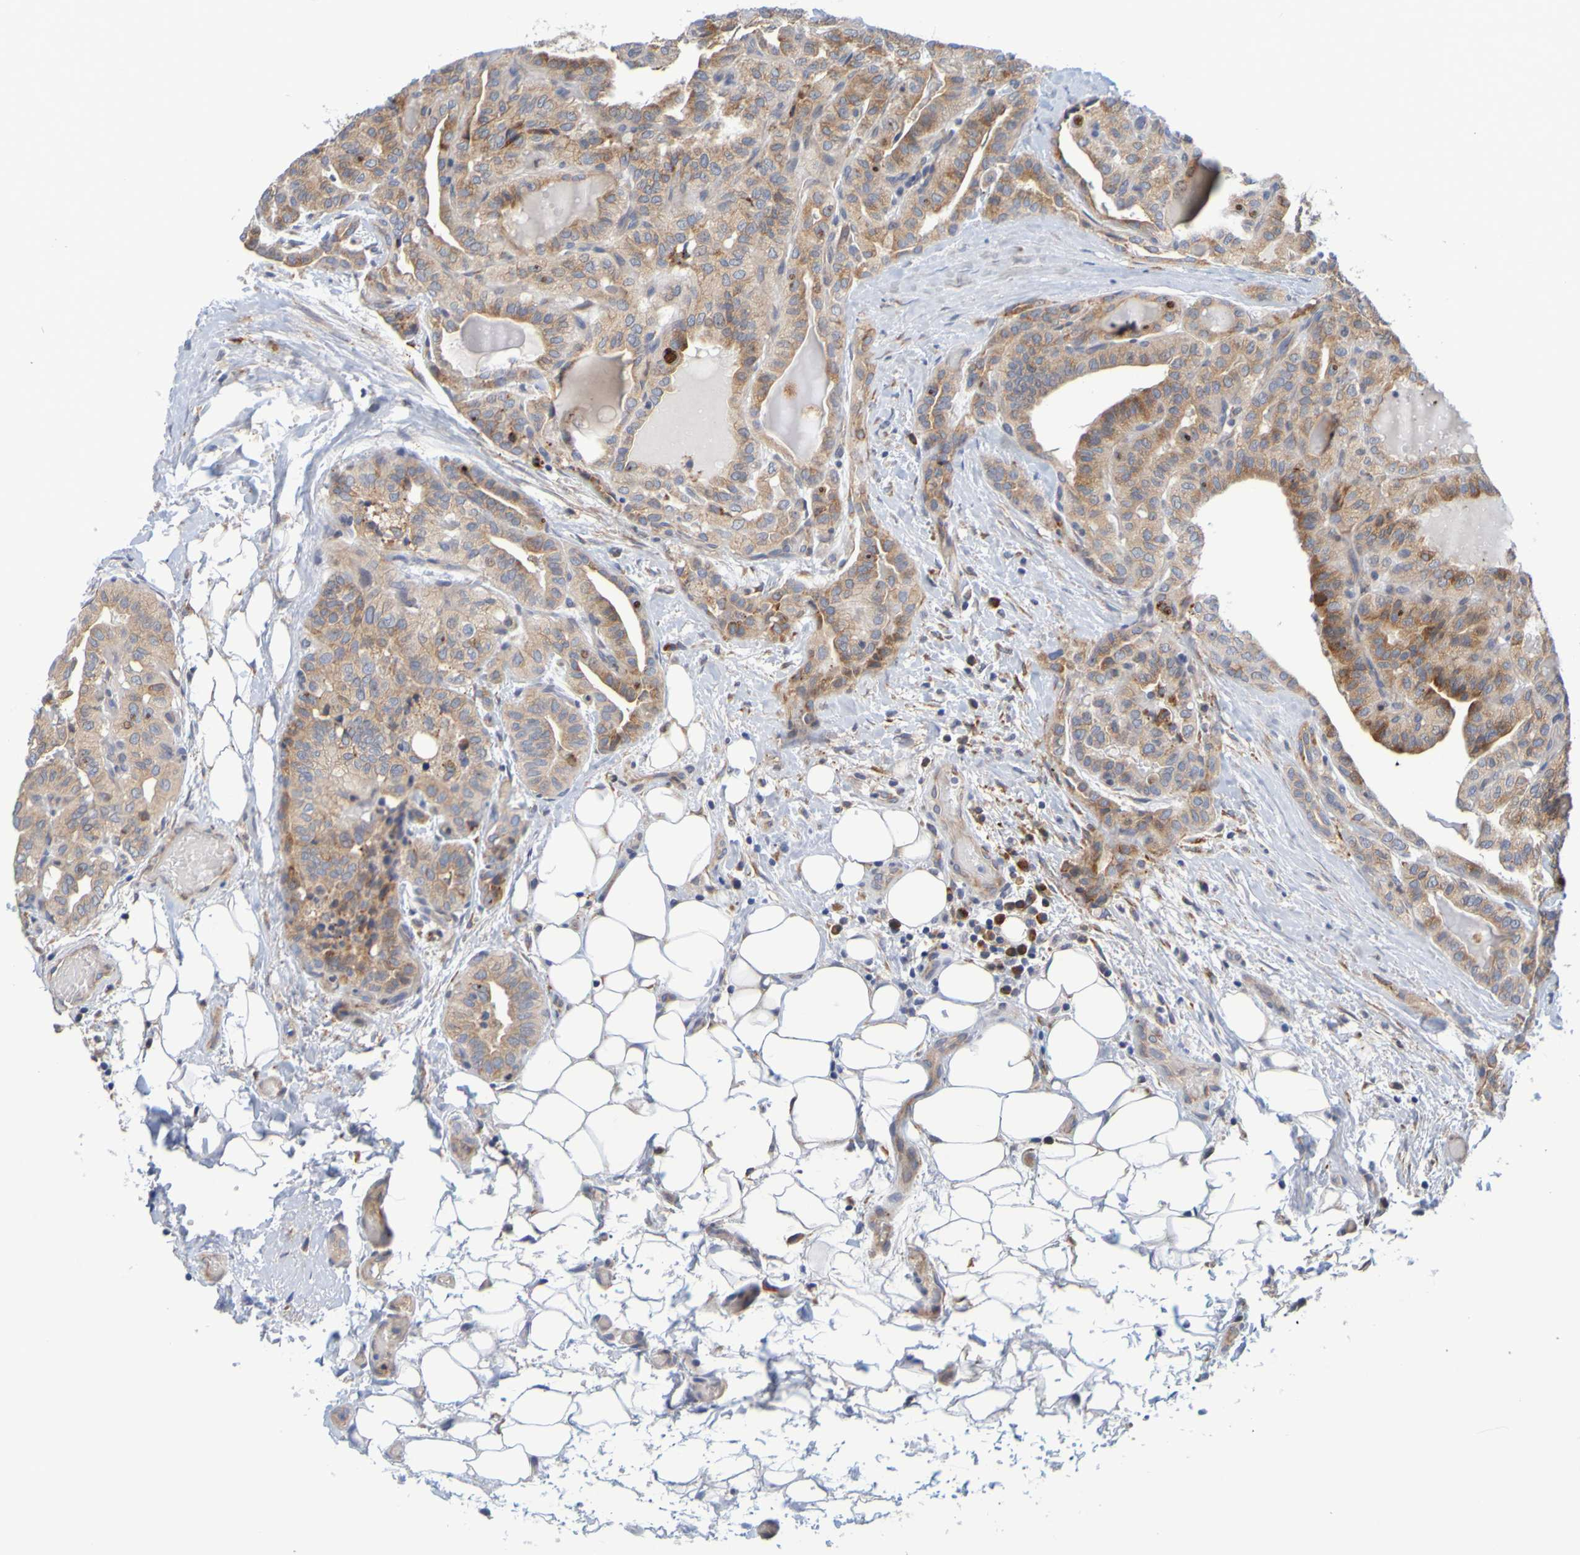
{"staining": {"intensity": "moderate", "quantity": ">75%", "location": "cytoplasmic/membranous"}, "tissue": "thyroid cancer", "cell_type": "Tumor cells", "image_type": "cancer", "snomed": [{"axis": "morphology", "description": "Papillary adenocarcinoma, NOS"}, {"axis": "topography", "description": "Thyroid gland"}], "caption": "Human thyroid cancer stained for a protein (brown) exhibits moderate cytoplasmic/membranous positive staining in about >75% of tumor cells.", "gene": "SIL1", "patient": {"sex": "male", "age": 77}}